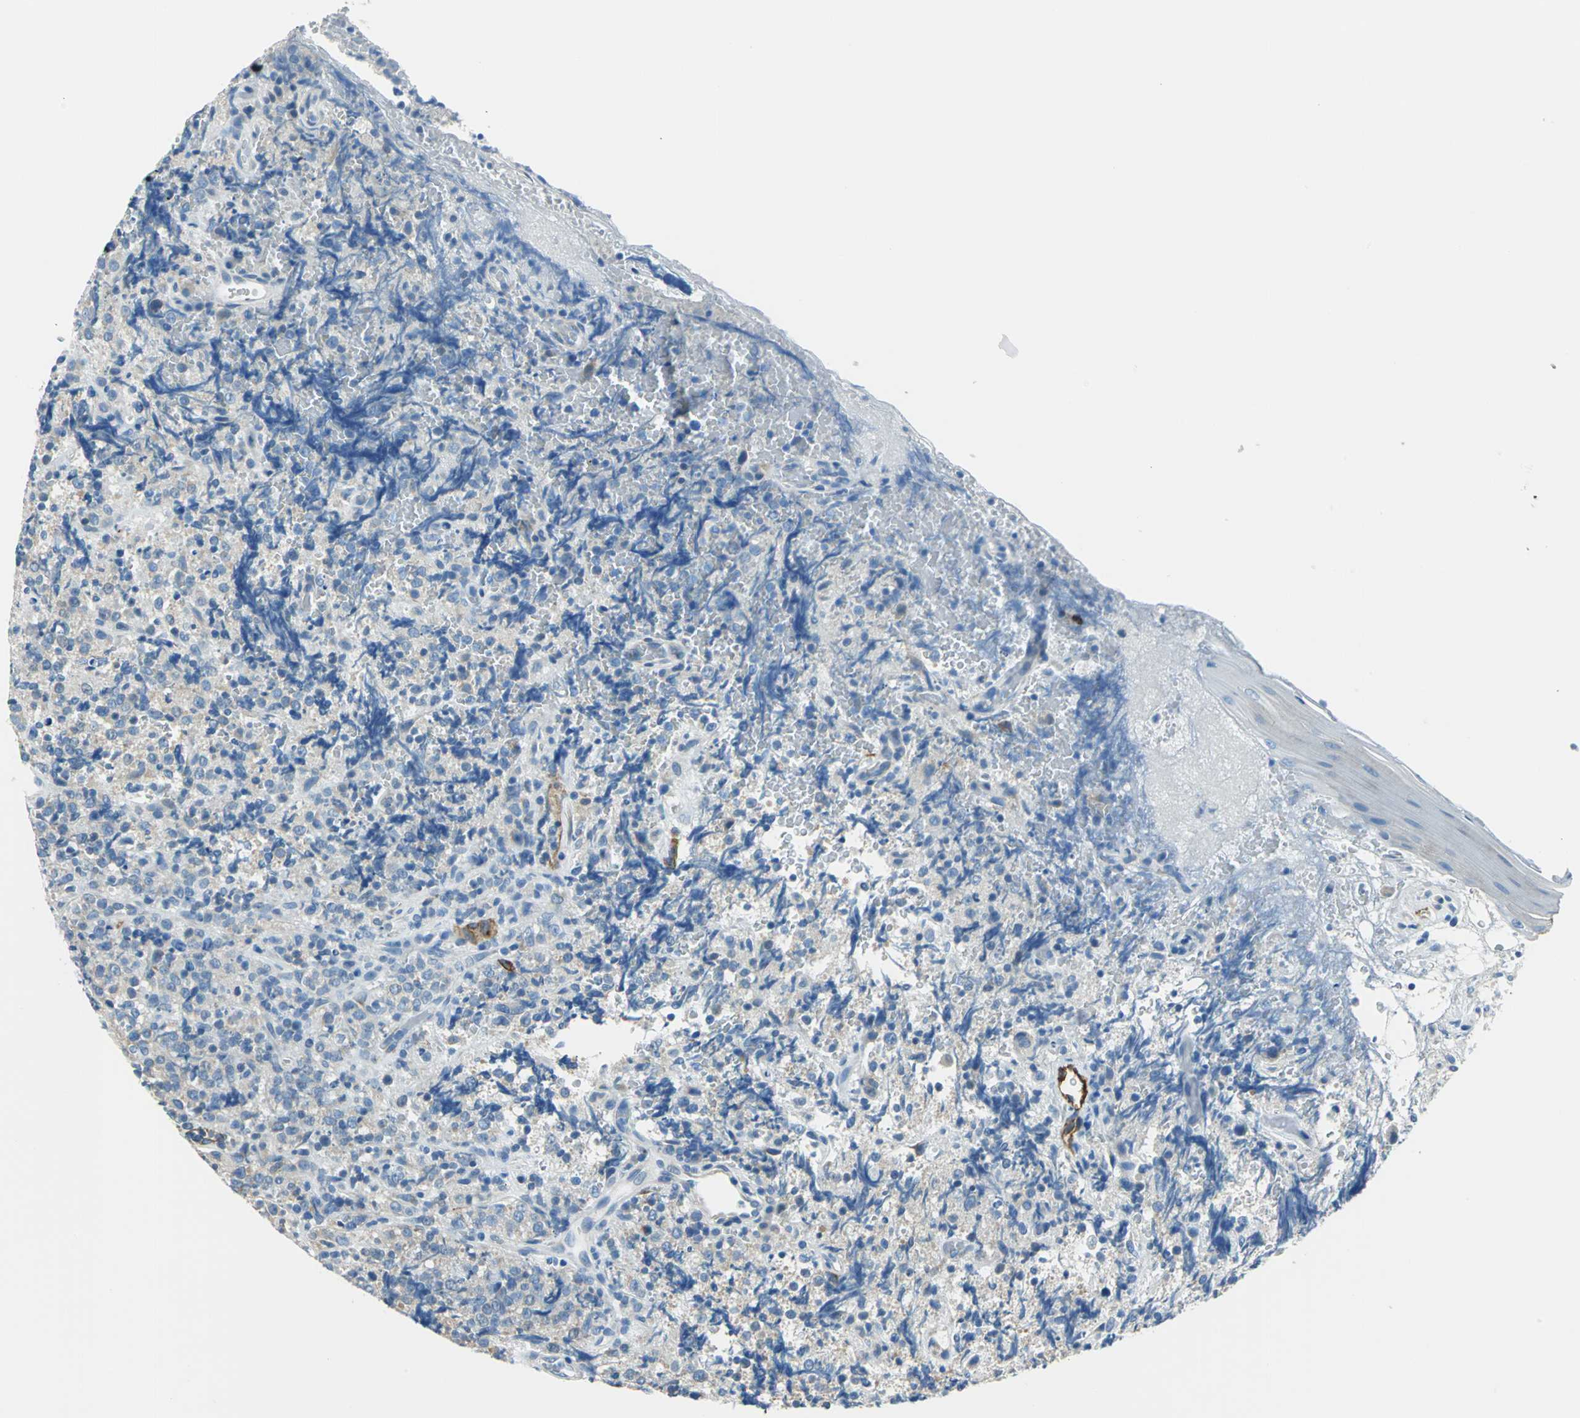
{"staining": {"intensity": "weak", "quantity": "<25%", "location": "cytoplasmic/membranous"}, "tissue": "lymphoma", "cell_type": "Tumor cells", "image_type": "cancer", "snomed": [{"axis": "morphology", "description": "Malignant lymphoma, non-Hodgkin's type, High grade"}, {"axis": "topography", "description": "Tonsil"}], "caption": "Tumor cells are negative for protein expression in human lymphoma.", "gene": "AKAP12", "patient": {"sex": "female", "age": 36}}